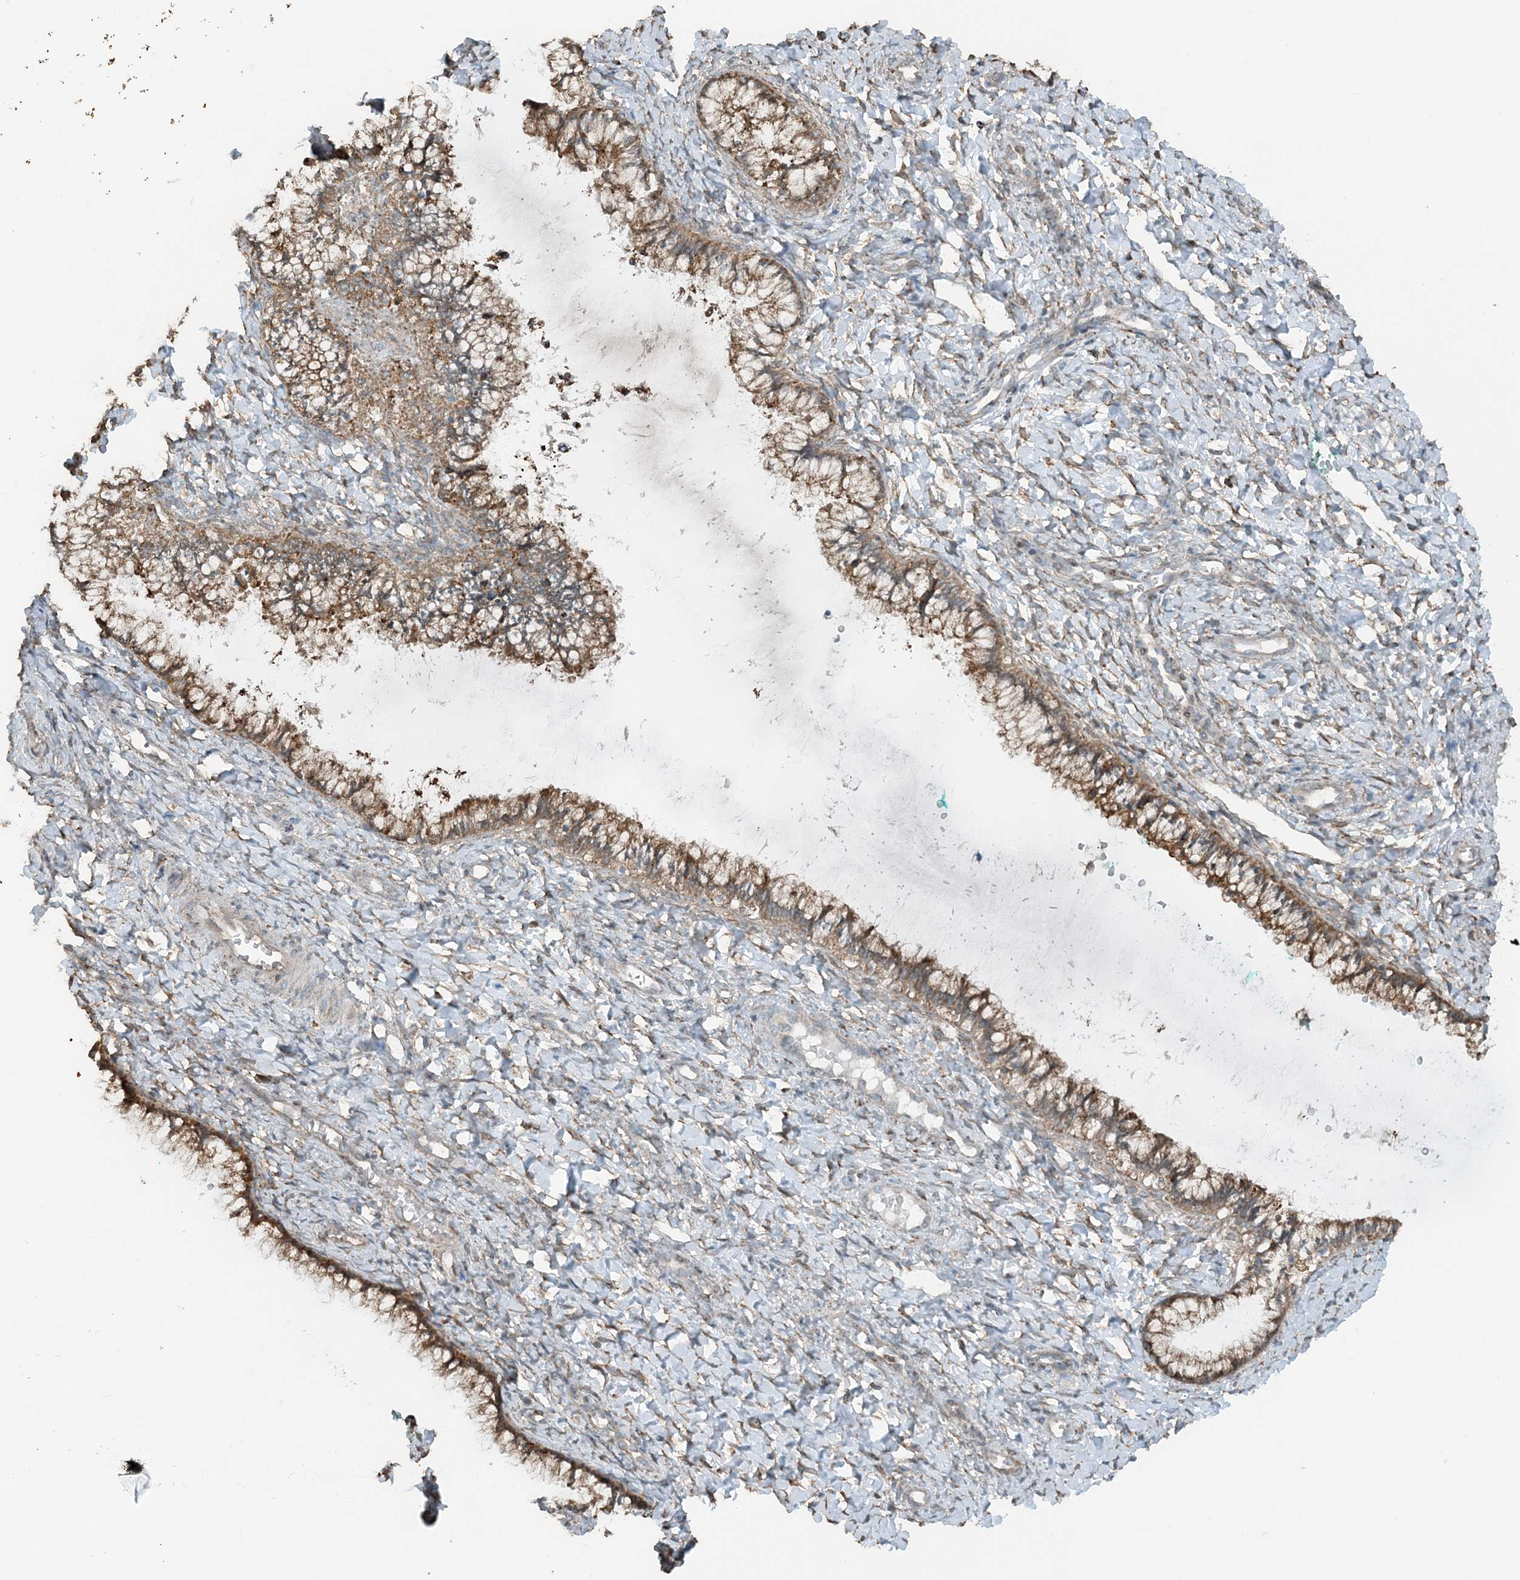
{"staining": {"intensity": "moderate", "quantity": ">75%", "location": "cytoplasmic/membranous"}, "tissue": "cervix", "cell_type": "Glandular cells", "image_type": "normal", "snomed": [{"axis": "morphology", "description": "Normal tissue, NOS"}, {"axis": "morphology", "description": "Adenocarcinoma, NOS"}, {"axis": "topography", "description": "Cervix"}], "caption": "An immunohistochemistry (IHC) histopathology image of normal tissue is shown. Protein staining in brown shows moderate cytoplasmic/membranous positivity in cervix within glandular cells.", "gene": "CERKL", "patient": {"sex": "female", "age": 29}}